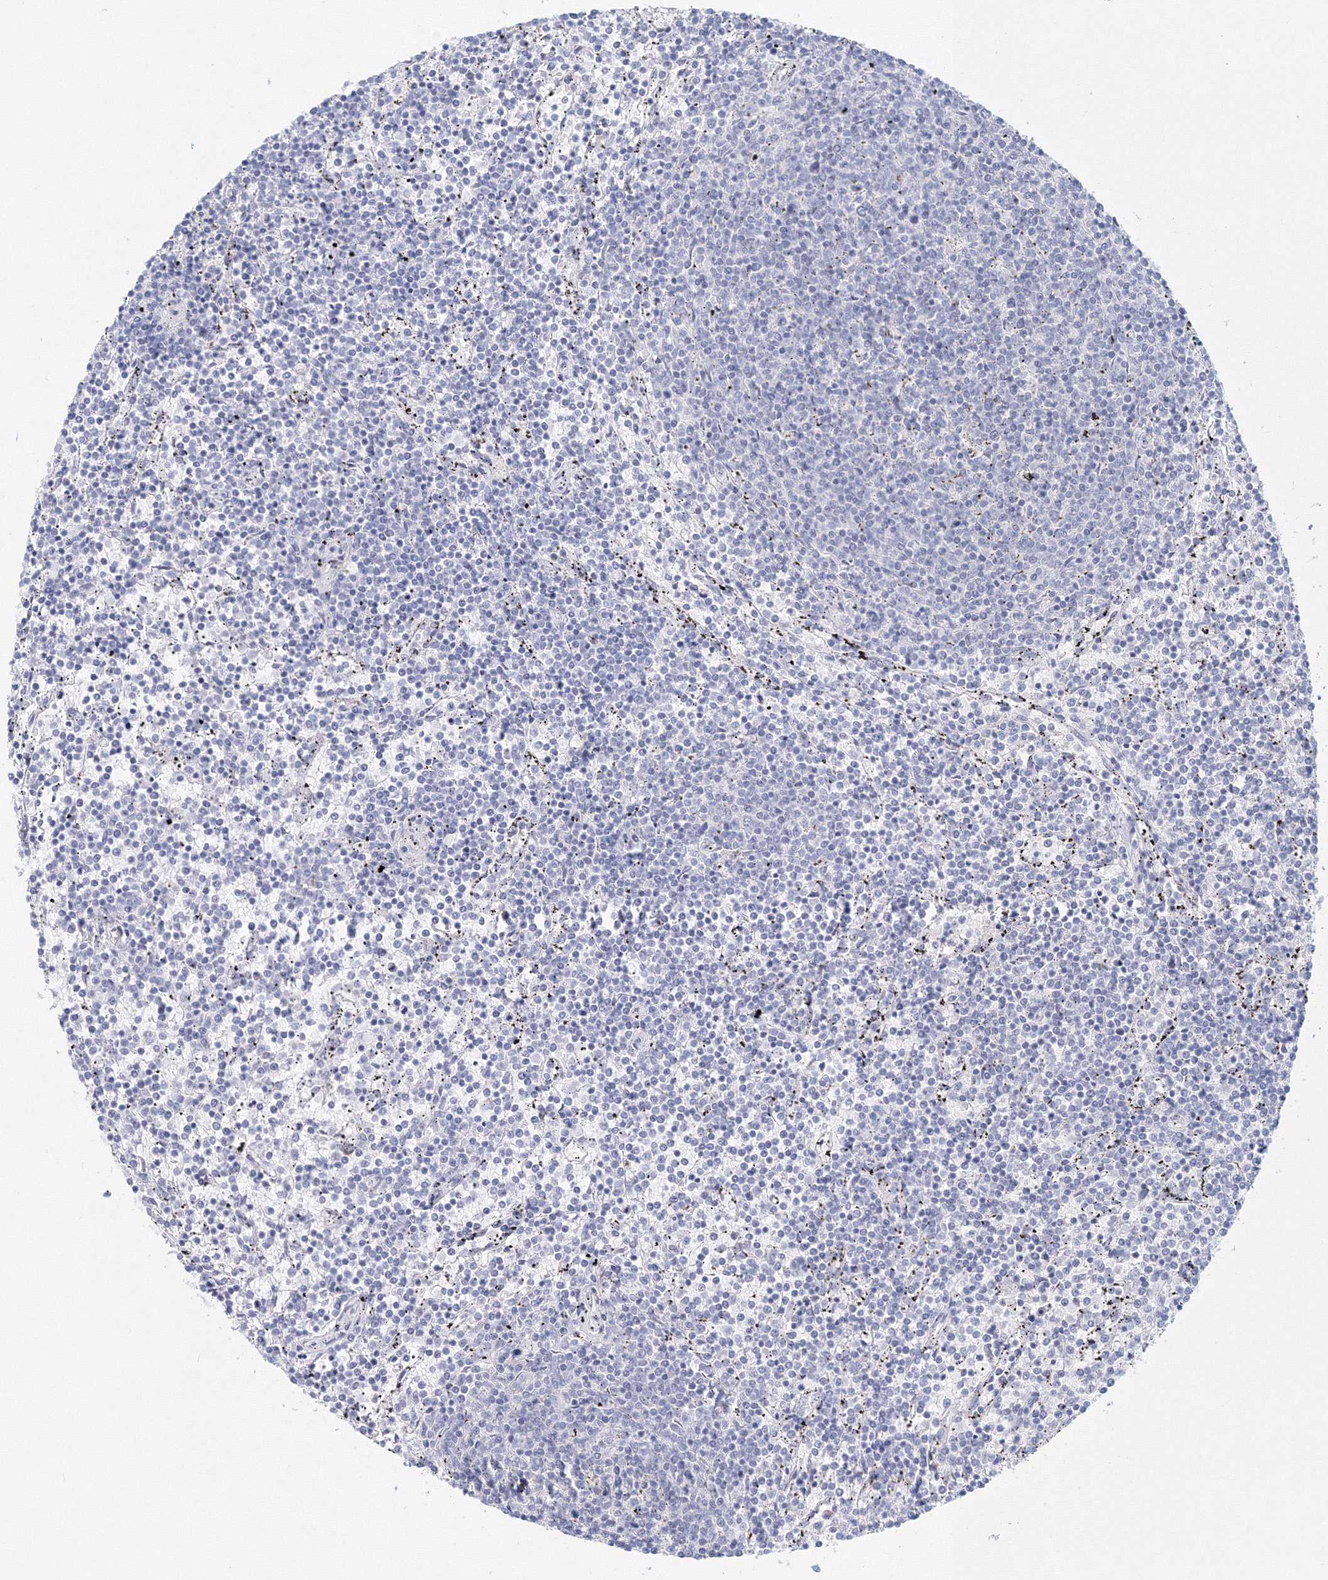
{"staining": {"intensity": "negative", "quantity": "none", "location": "none"}, "tissue": "lymphoma", "cell_type": "Tumor cells", "image_type": "cancer", "snomed": [{"axis": "morphology", "description": "Malignant lymphoma, non-Hodgkin's type, Low grade"}, {"axis": "topography", "description": "Spleen"}], "caption": "DAB immunohistochemical staining of human malignant lymphoma, non-Hodgkin's type (low-grade) demonstrates no significant positivity in tumor cells.", "gene": "VSIG1", "patient": {"sex": "female", "age": 50}}